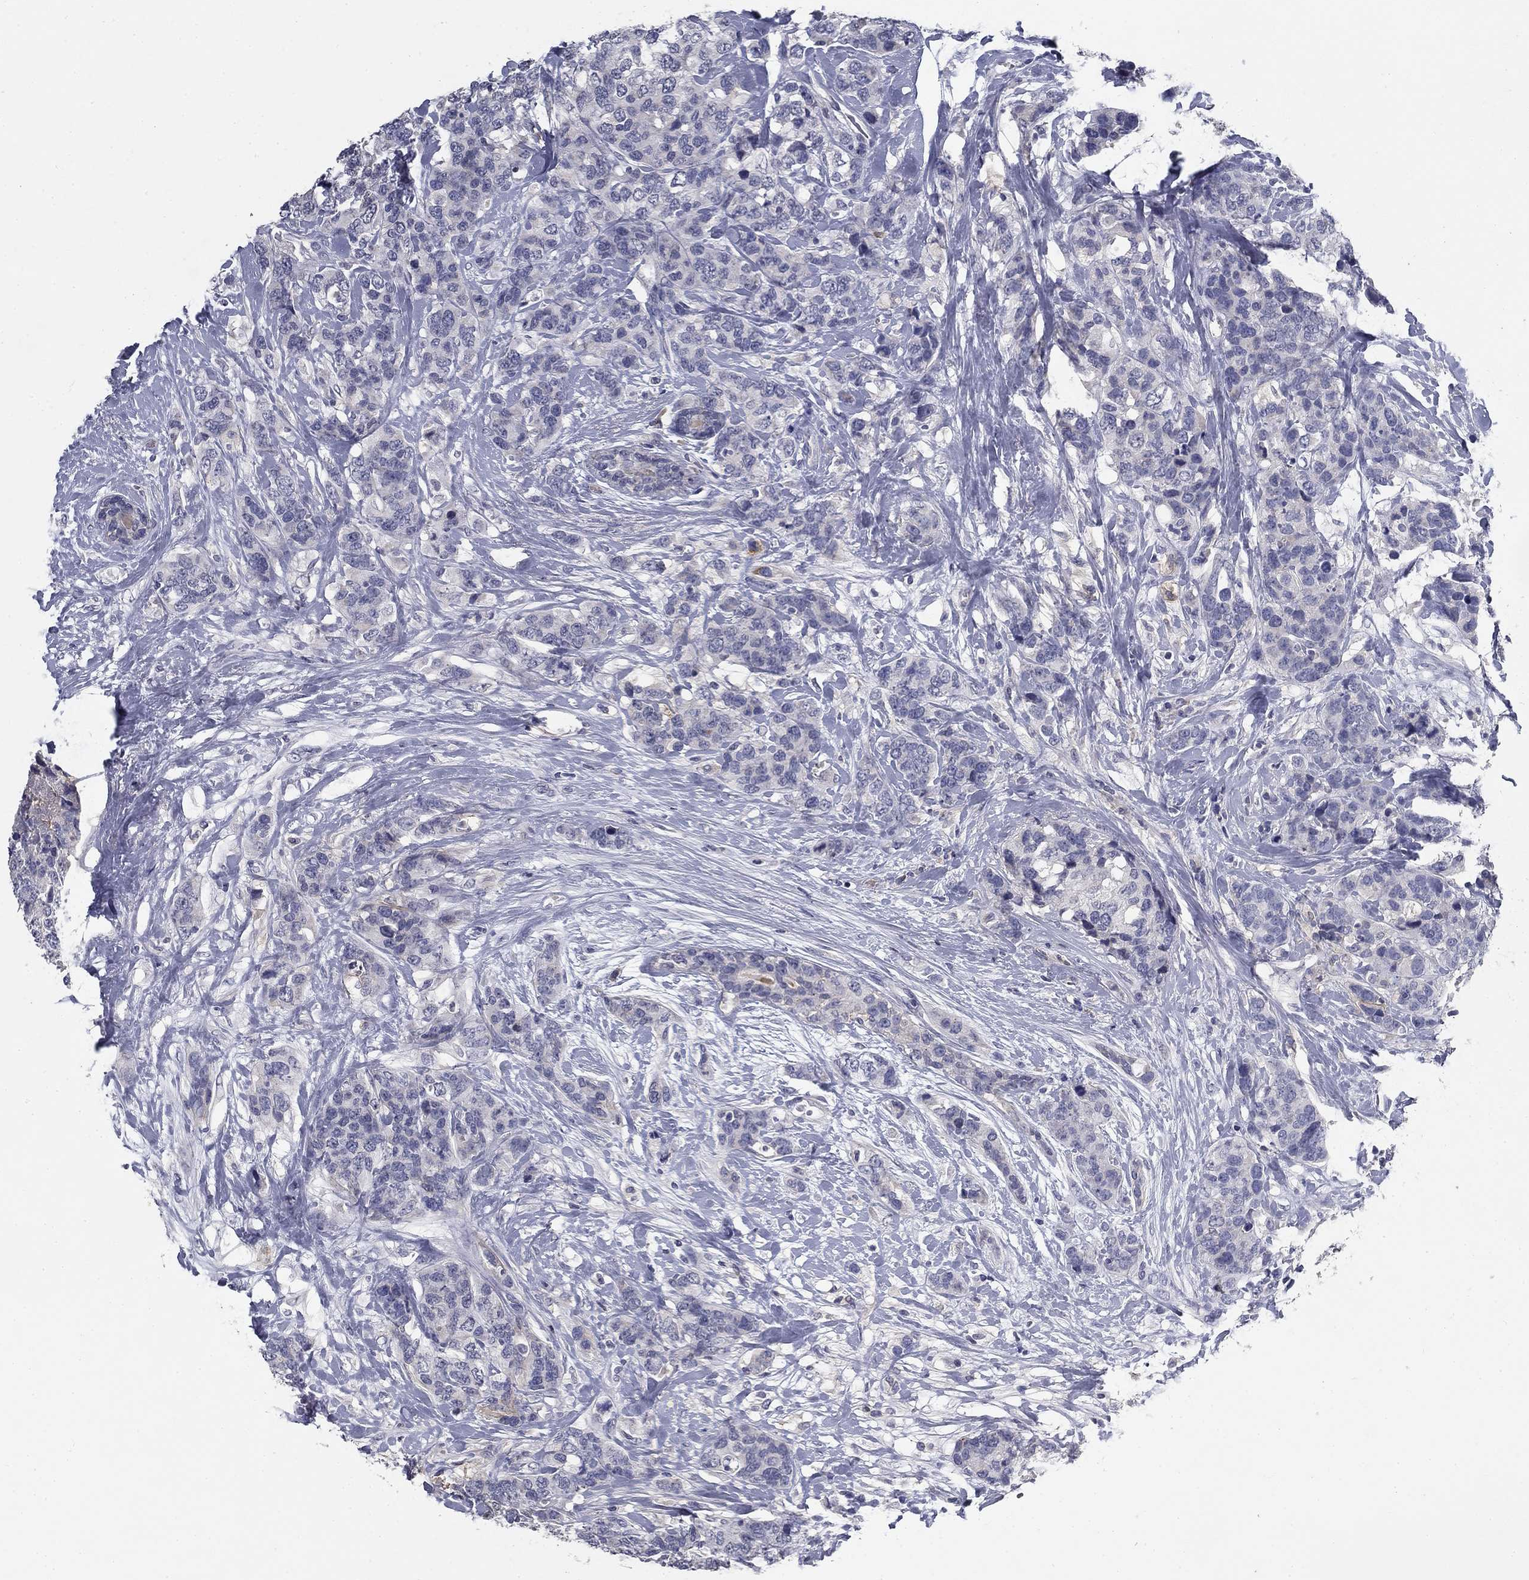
{"staining": {"intensity": "negative", "quantity": "none", "location": "none"}, "tissue": "breast cancer", "cell_type": "Tumor cells", "image_type": "cancer", "snomed": [{"axis": "morphology", "description": "Lobular carcinoma"}, {"axis": "topography", "description": "Breast"}], "caption": "DAB immunohistochemical staining of lobular carcinoma (breast) reveals no significant positivity in tumor cells.", "gene": "CD274", "patient": {"sex": "female", "age": 59}}